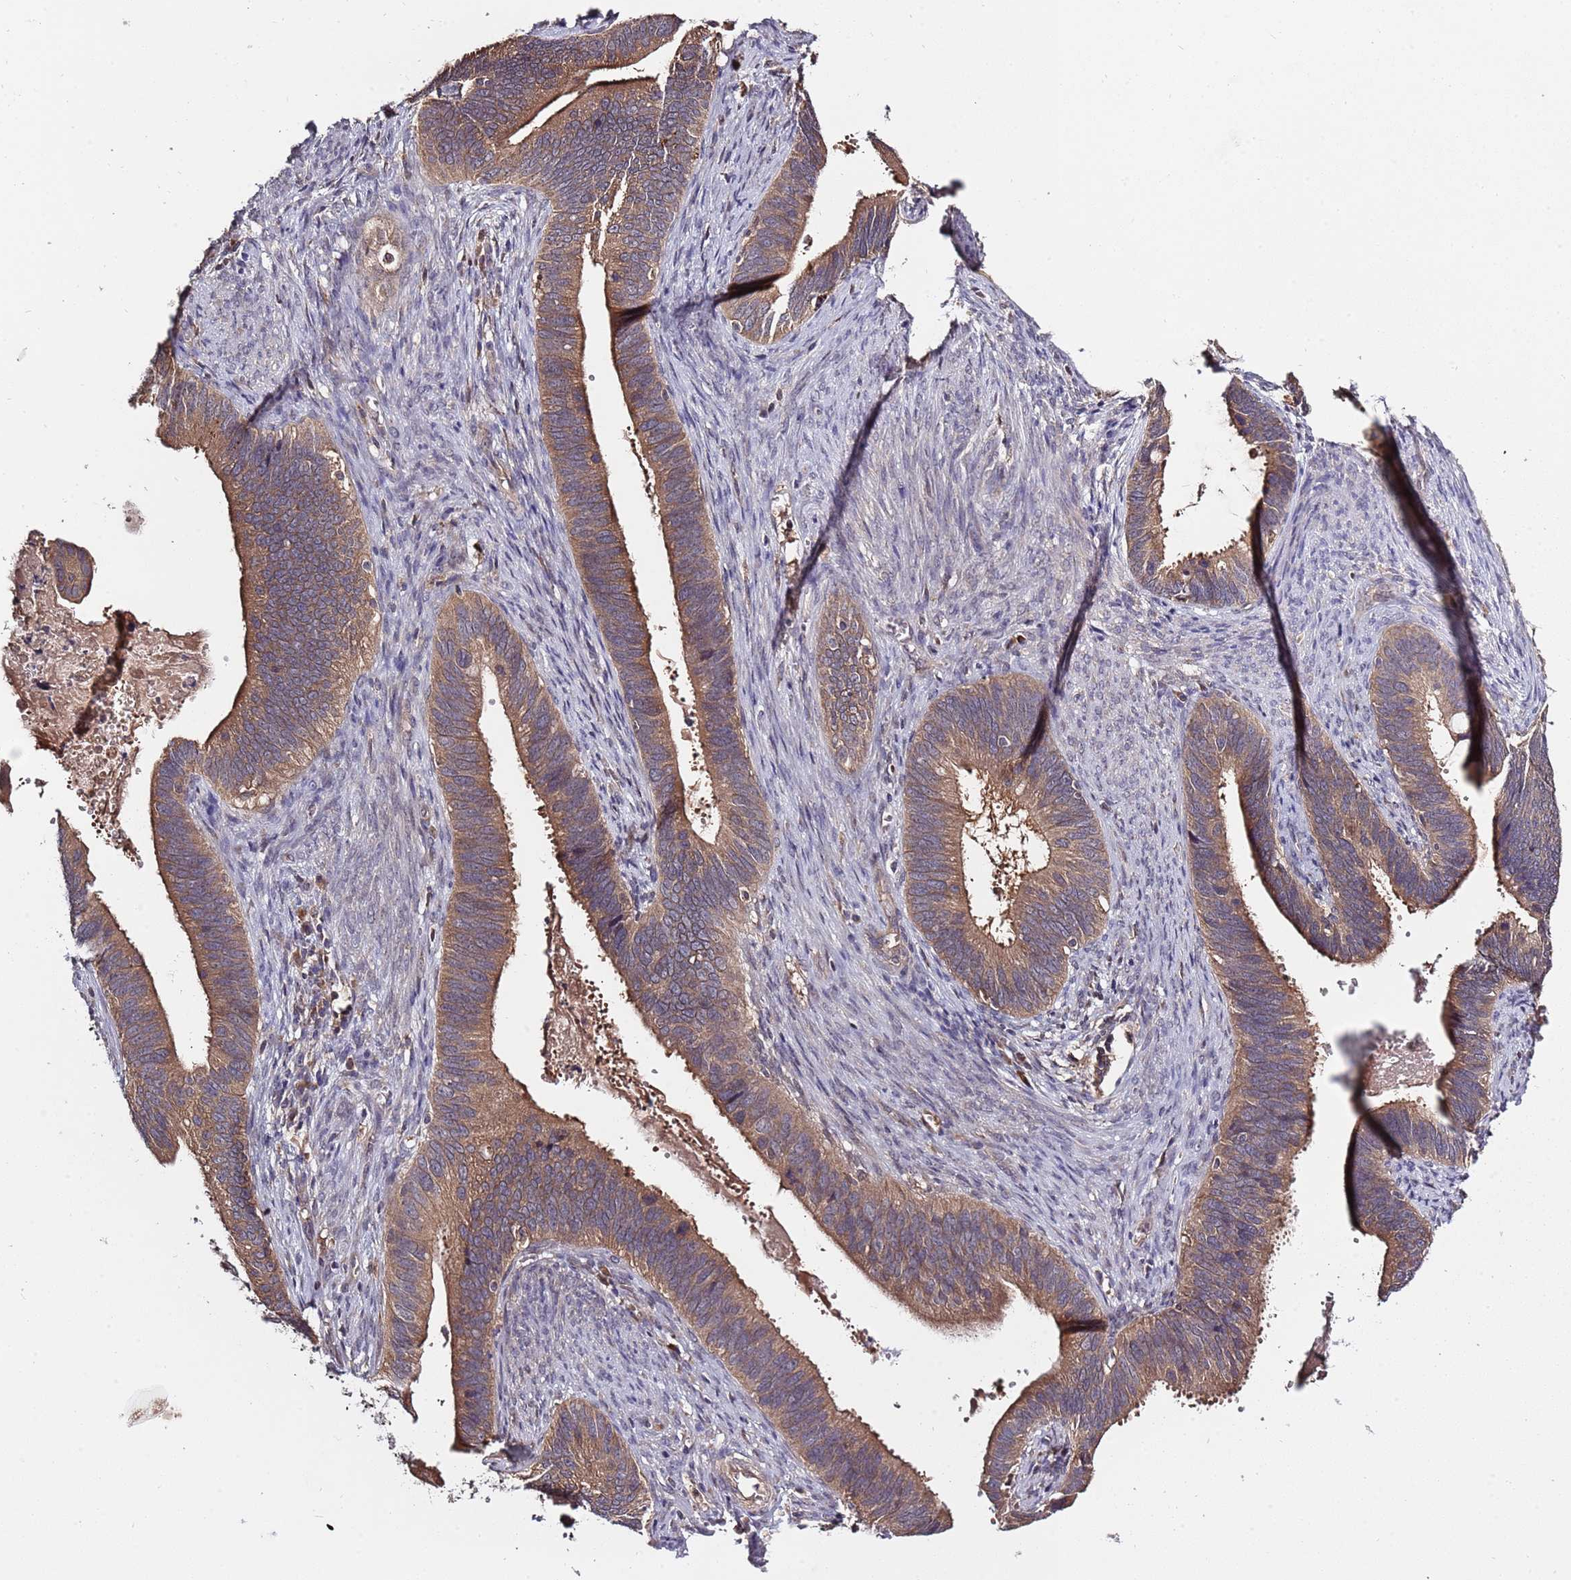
{"staining": {"intensity": "moderate", "quantity": ">75%", "location": "cytoplasmic/membranous"}, "tissue": "cervical cancer", "cell_type": "Tumor cells", "image_type": "cancer", "snomed": [{"axis": "morphology", "description": "Adenocarcinoma, NOS"}, {"axis": "topography", "description": "Cervix"}], "caption": "Immunohistochemistry (IHC) micrograph of neoplastic tissue: human adenocarcinoma (cervical) stained using immunohistochemistry (IHC) demonstrates medium levels of moderate protein expression localized specifically in the cytoplasmic/membranous of tumor cells, appearing as a cytoplasmic/membranous brown color.", "gene": "USP32", "patient": {"sex": "female", "age": 42}}